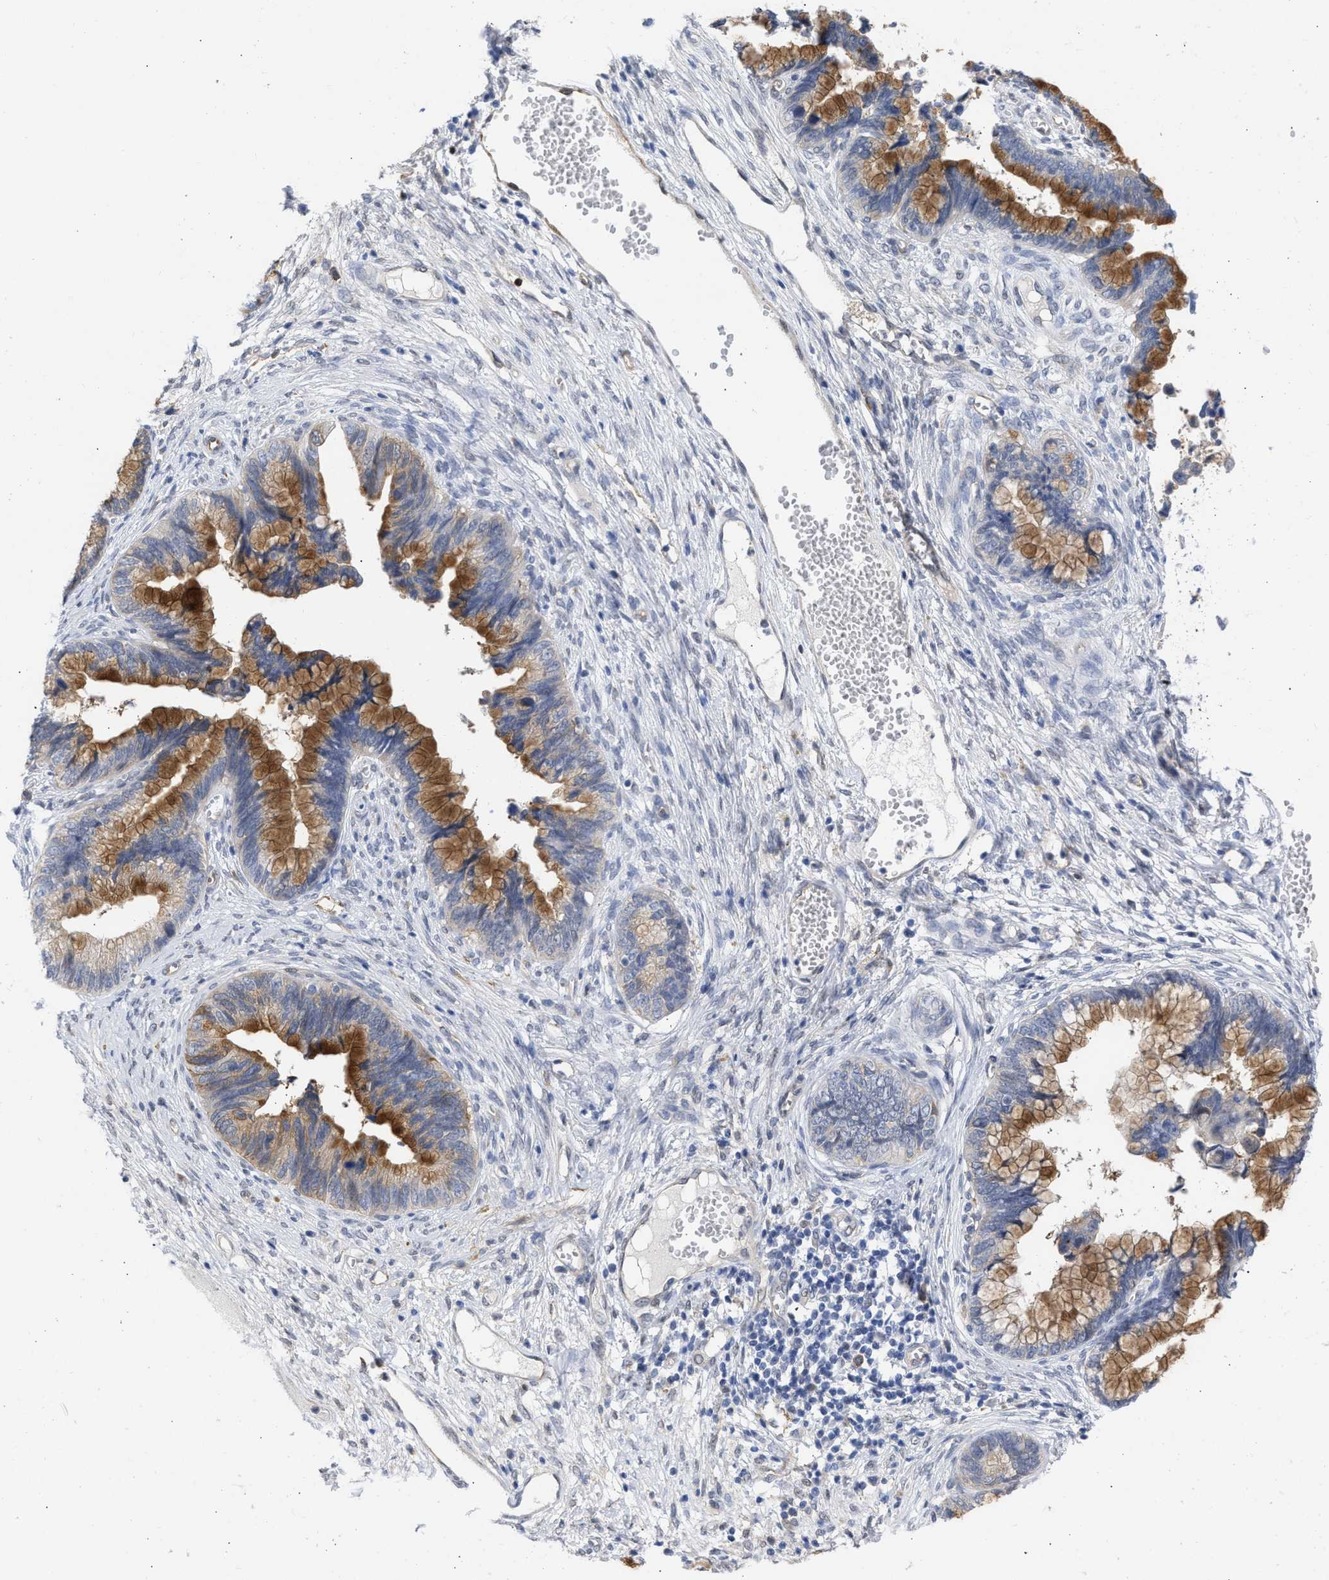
{"staining": {"intensity": "moderate", "quantity": ">75%", "location": "cytoplasmic/membranous"}, "tissue": "cervical cancer", "cell_type": "Tumor cells", "image_type": "cancer", "snomed": [{"axis": "morphology", "description": "Adenocarcinoma, NOS"}, {"axis": "topography", "description": "Cervix"}], "caption": "Immunohistochemical staining of cervical cancer displays medium levels of moderate cytoplasmic/membranous protein positivity in approximately >75% of tumor cells. (Brightfield microscopy of DAB IHC at high magnification).", "gene": "THRA", "patient": {"sex": "female", "age": 44}}